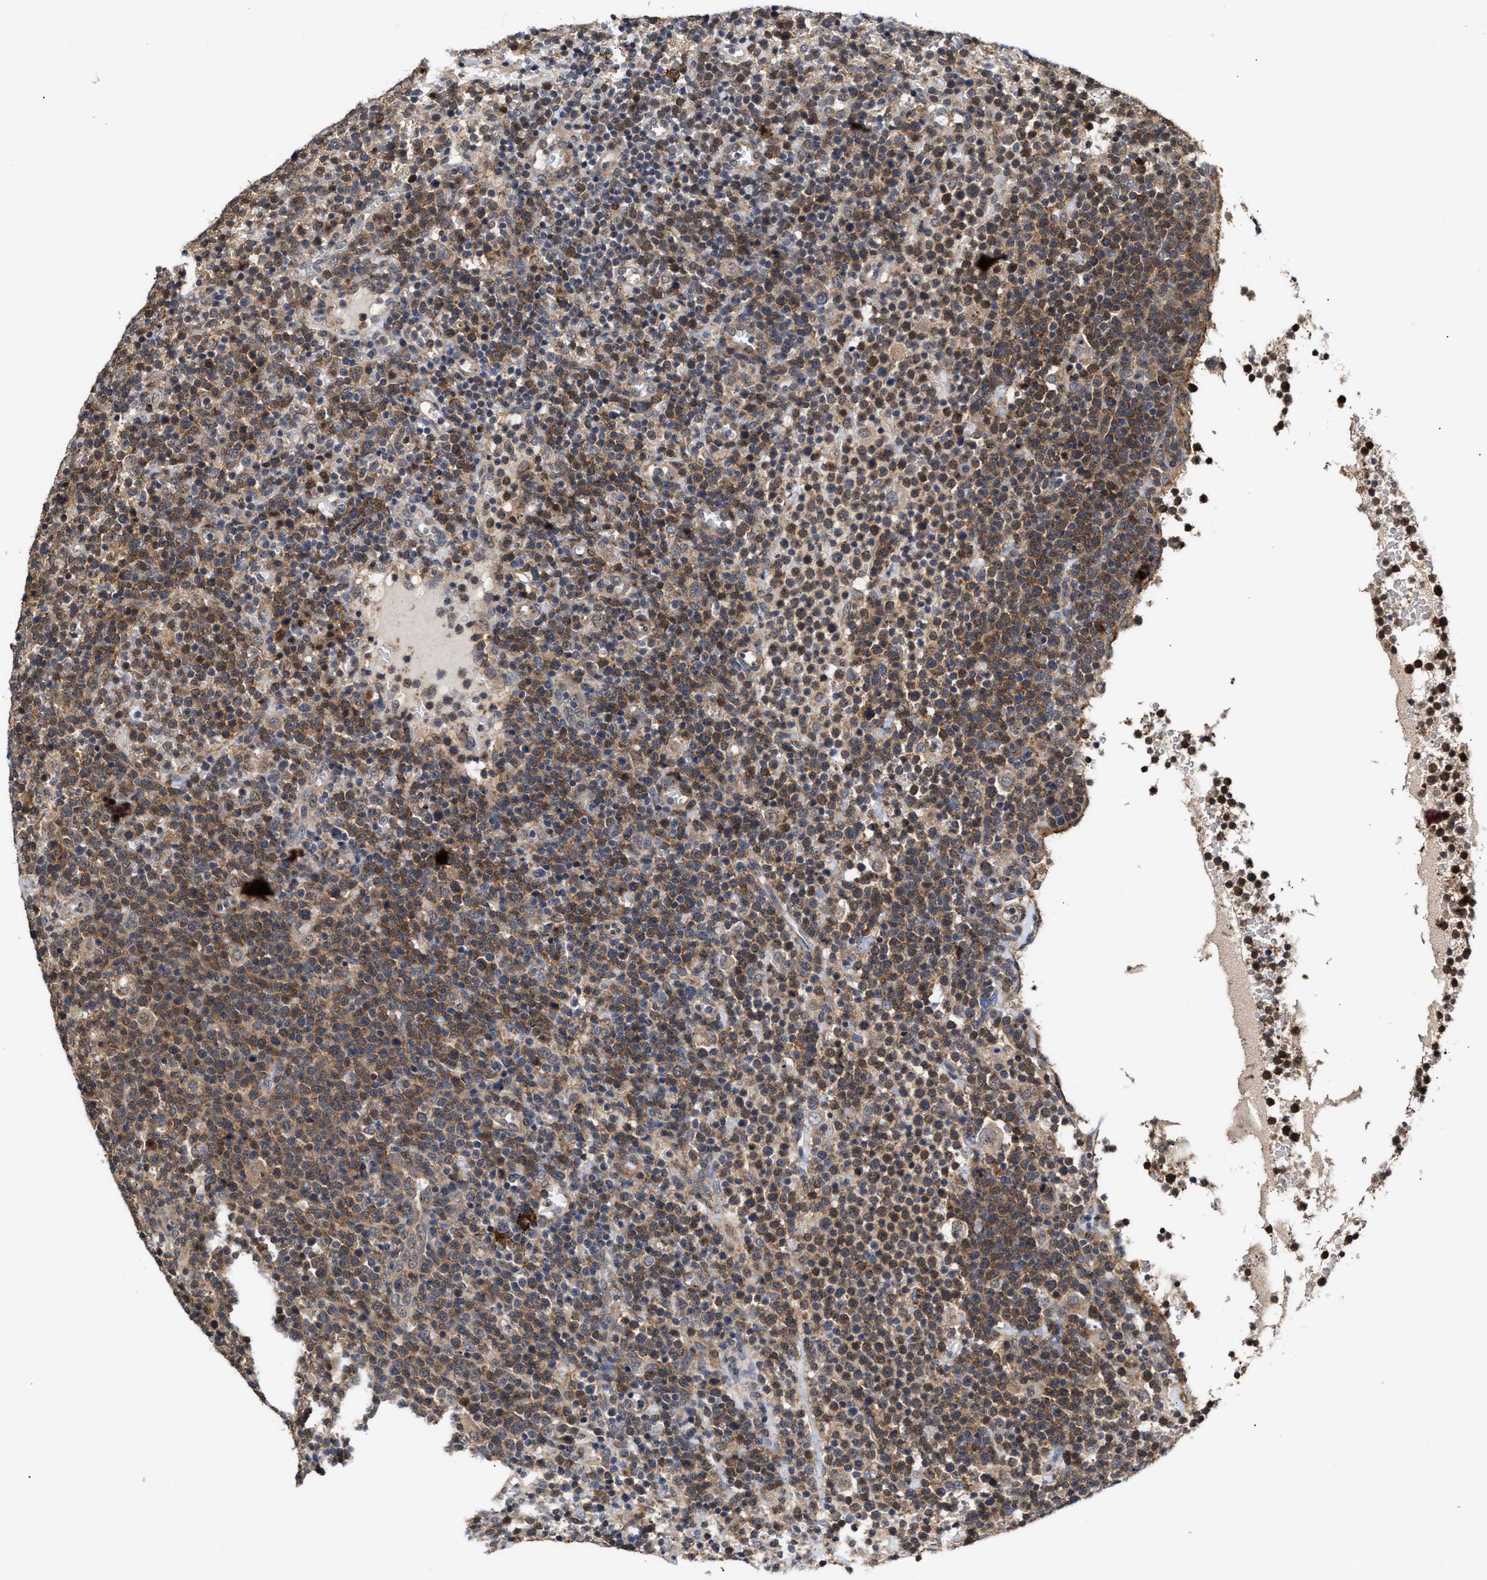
{"staining": {"intensity": "moderate", "quantity": ">75%", "location": "cytoplasmic/membranous"}, "tissue": "lymphoma", "cell_type": "Tumor cells", "image_type": "cancer", "snomed": [{"axis": "morphology", "description": "Malignant lymphoma, non-Hodgkin's type, High grade"}, {"axis": "topography", "description": "Lymph node"}], "caption": "High-grade malignant lymphoma, non-Hodgkin's type stained for a protein (brown) displays moderate cytoplasmic/membranous positive expression in about >75% of tumor cells.", "gene": "CLIP2", "patient": {"sex": "male", "age": 61}}